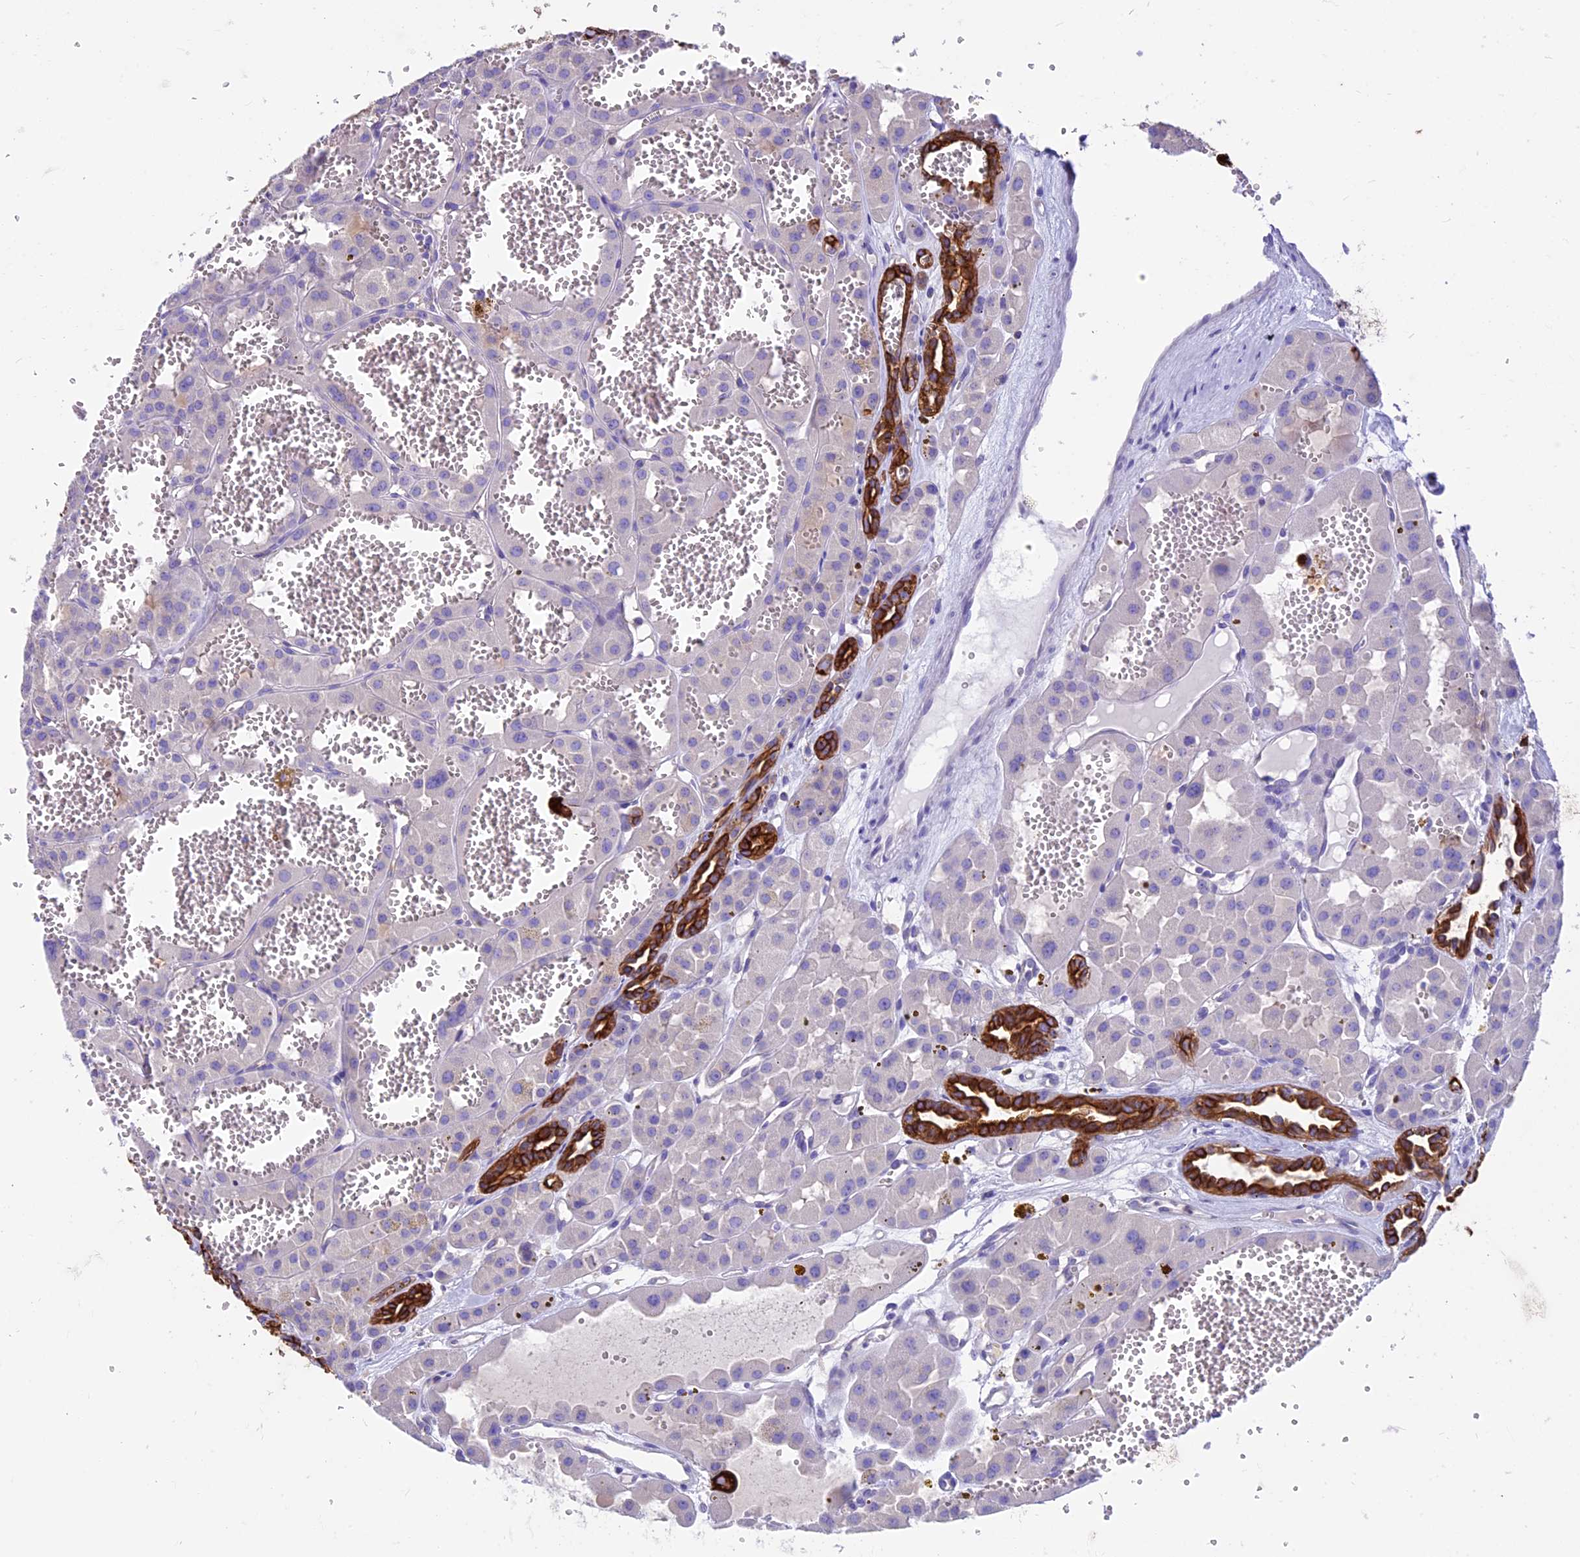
{"staining": {"intensity": "negative", "quantity": "none", "location": "none"}, "tissue": "renal cancer", "cell_type": "Tumor cells", "image_type": "cancer", "snomed": [{"axis": "morphology", "description": "Carcinoma, NOS"}, {"axis": "topography", "description": "Kidney"}], "caption": "Immunohistochemical staining of carcinoma (renal) shows no significant expression in tumor cells.", "gene": "CDAN1", "patient": {"sex": "female", "age": 75}}